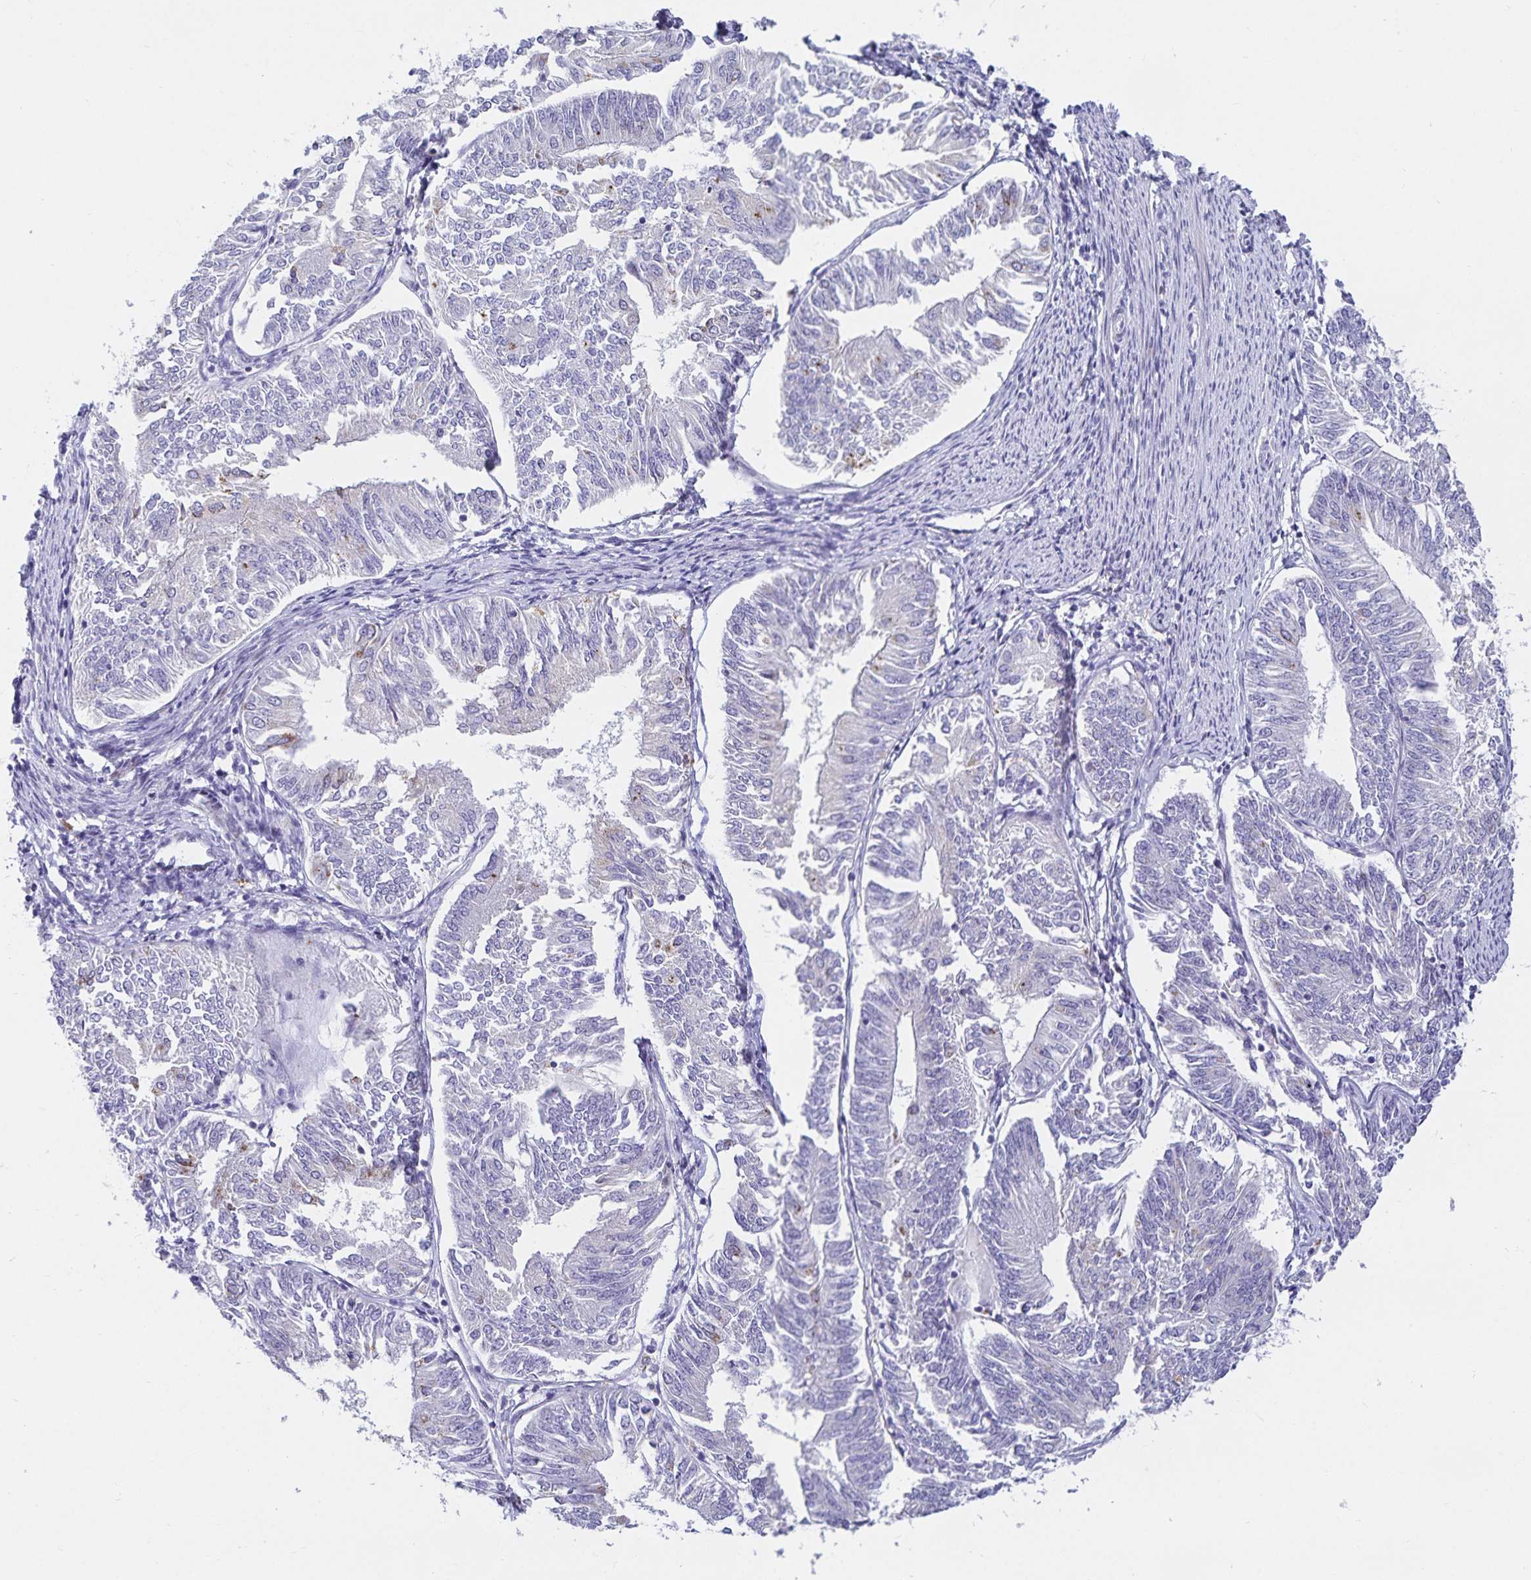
{"staining": {"intensity": "negative", "quantity": "none", "location": "none"}, "tissue": "endometrial cancer", "cell_type": "Tumor cells", "image_type": "cancer", "snomed": [{"axis": "morphology", "description": "Adenocarcinoma, NOS"}, {"axis": "topography", "description": "Endometrium"}], "caption": "The immunohistochemistry image has no significant expression in tumor cells of adenocarcinoma (endometrial) tissue.", "gene": "KBTBD13", "patient": {"sex": "female", "age": 58}}